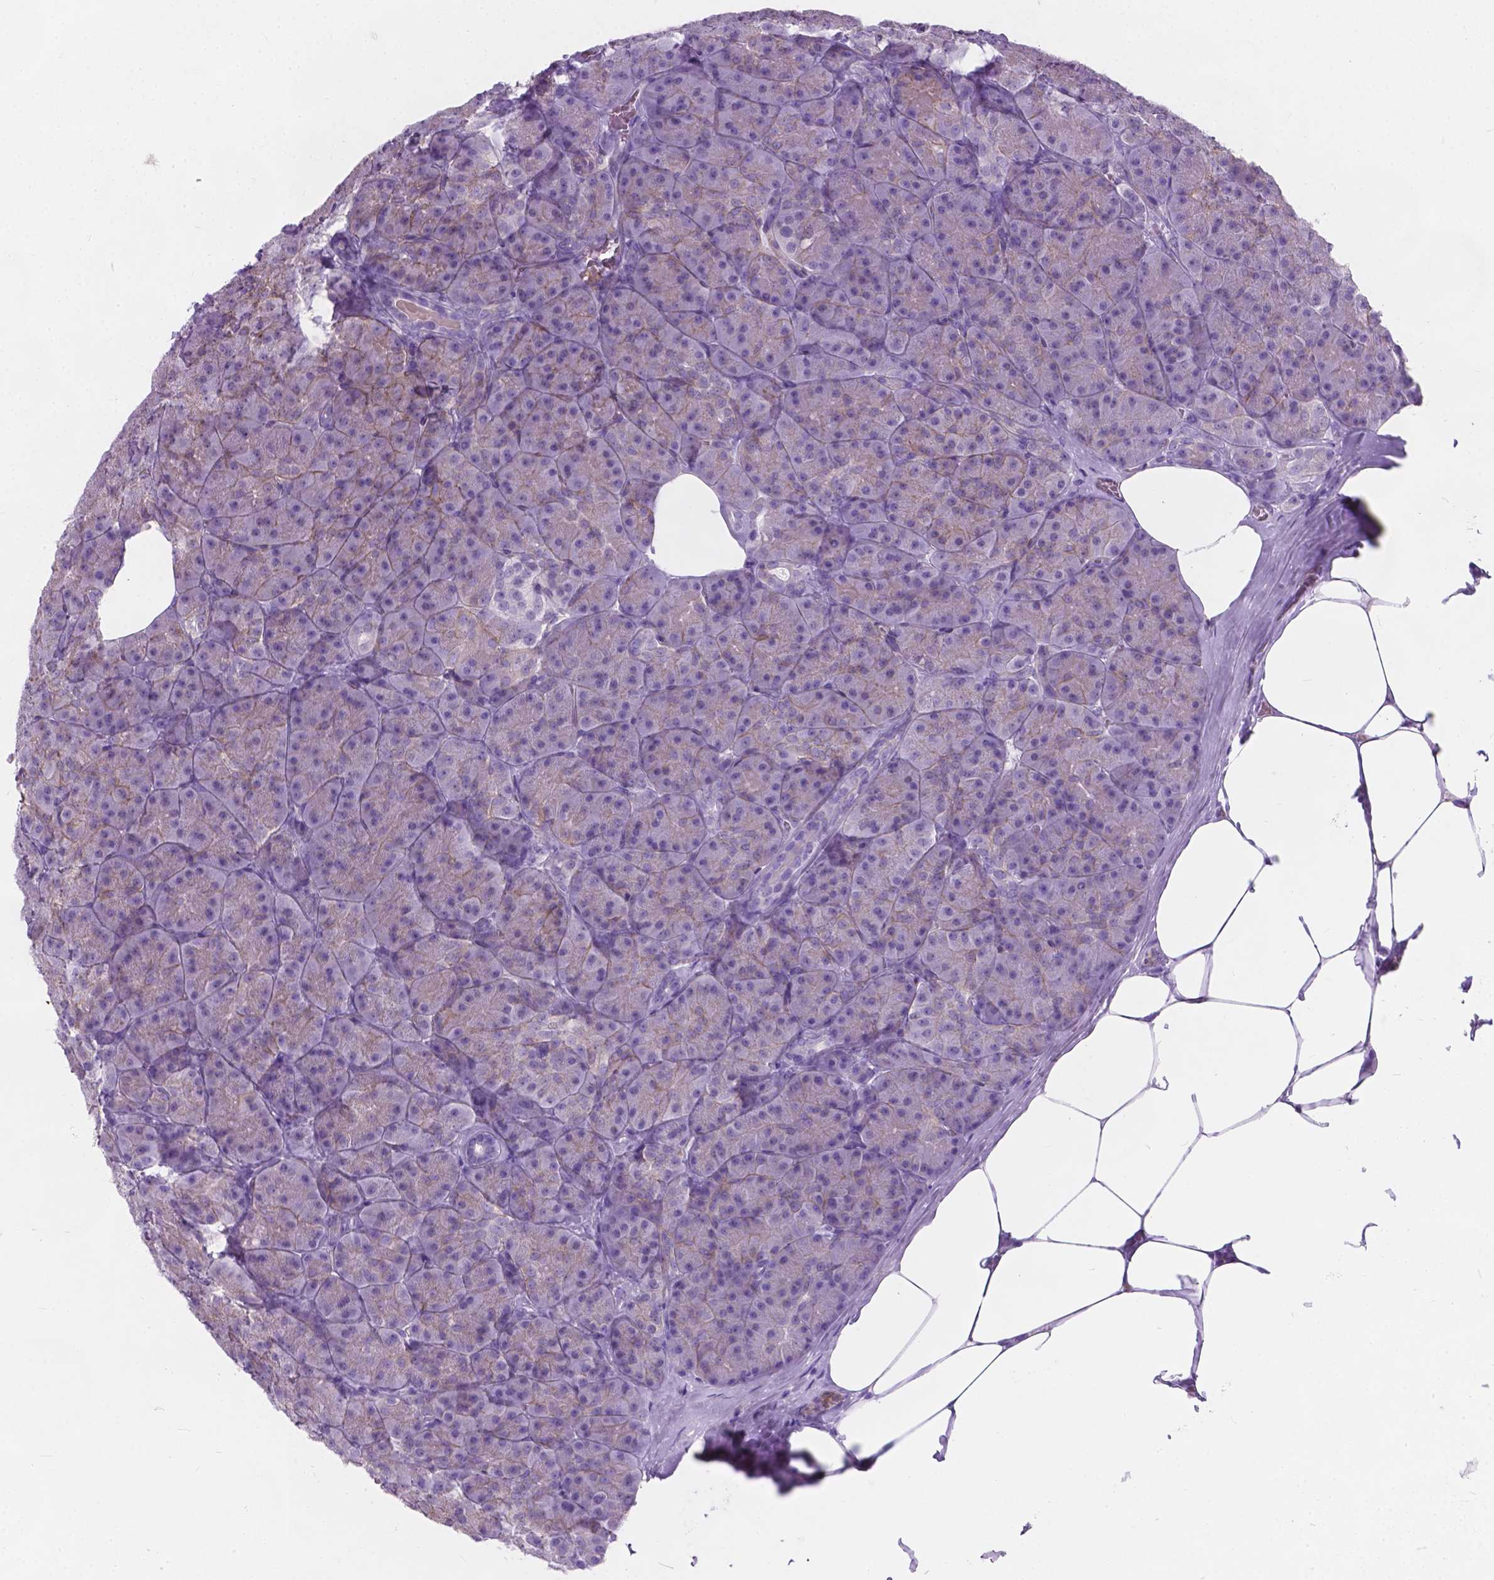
{"staining": {"intensity": "weak", "quantity": "<25%", "location": "cytoplasmic/membranous"}, "tissue": "pancreas", "cell_type": "Exocrine glandular cells", "image_type": "normal", "snomed": [{"axis": "morphology", "description": "Normal tissue, NOS"}, {"axis": "topography", "description": "Pancreas"}], "caption": "This is an immunohistochemistry image of normal human pancreas. There is no expression in exocrine glandular cells.", "gene": "KIAA0040", "patient": {"sex": "male", "age": 57}}